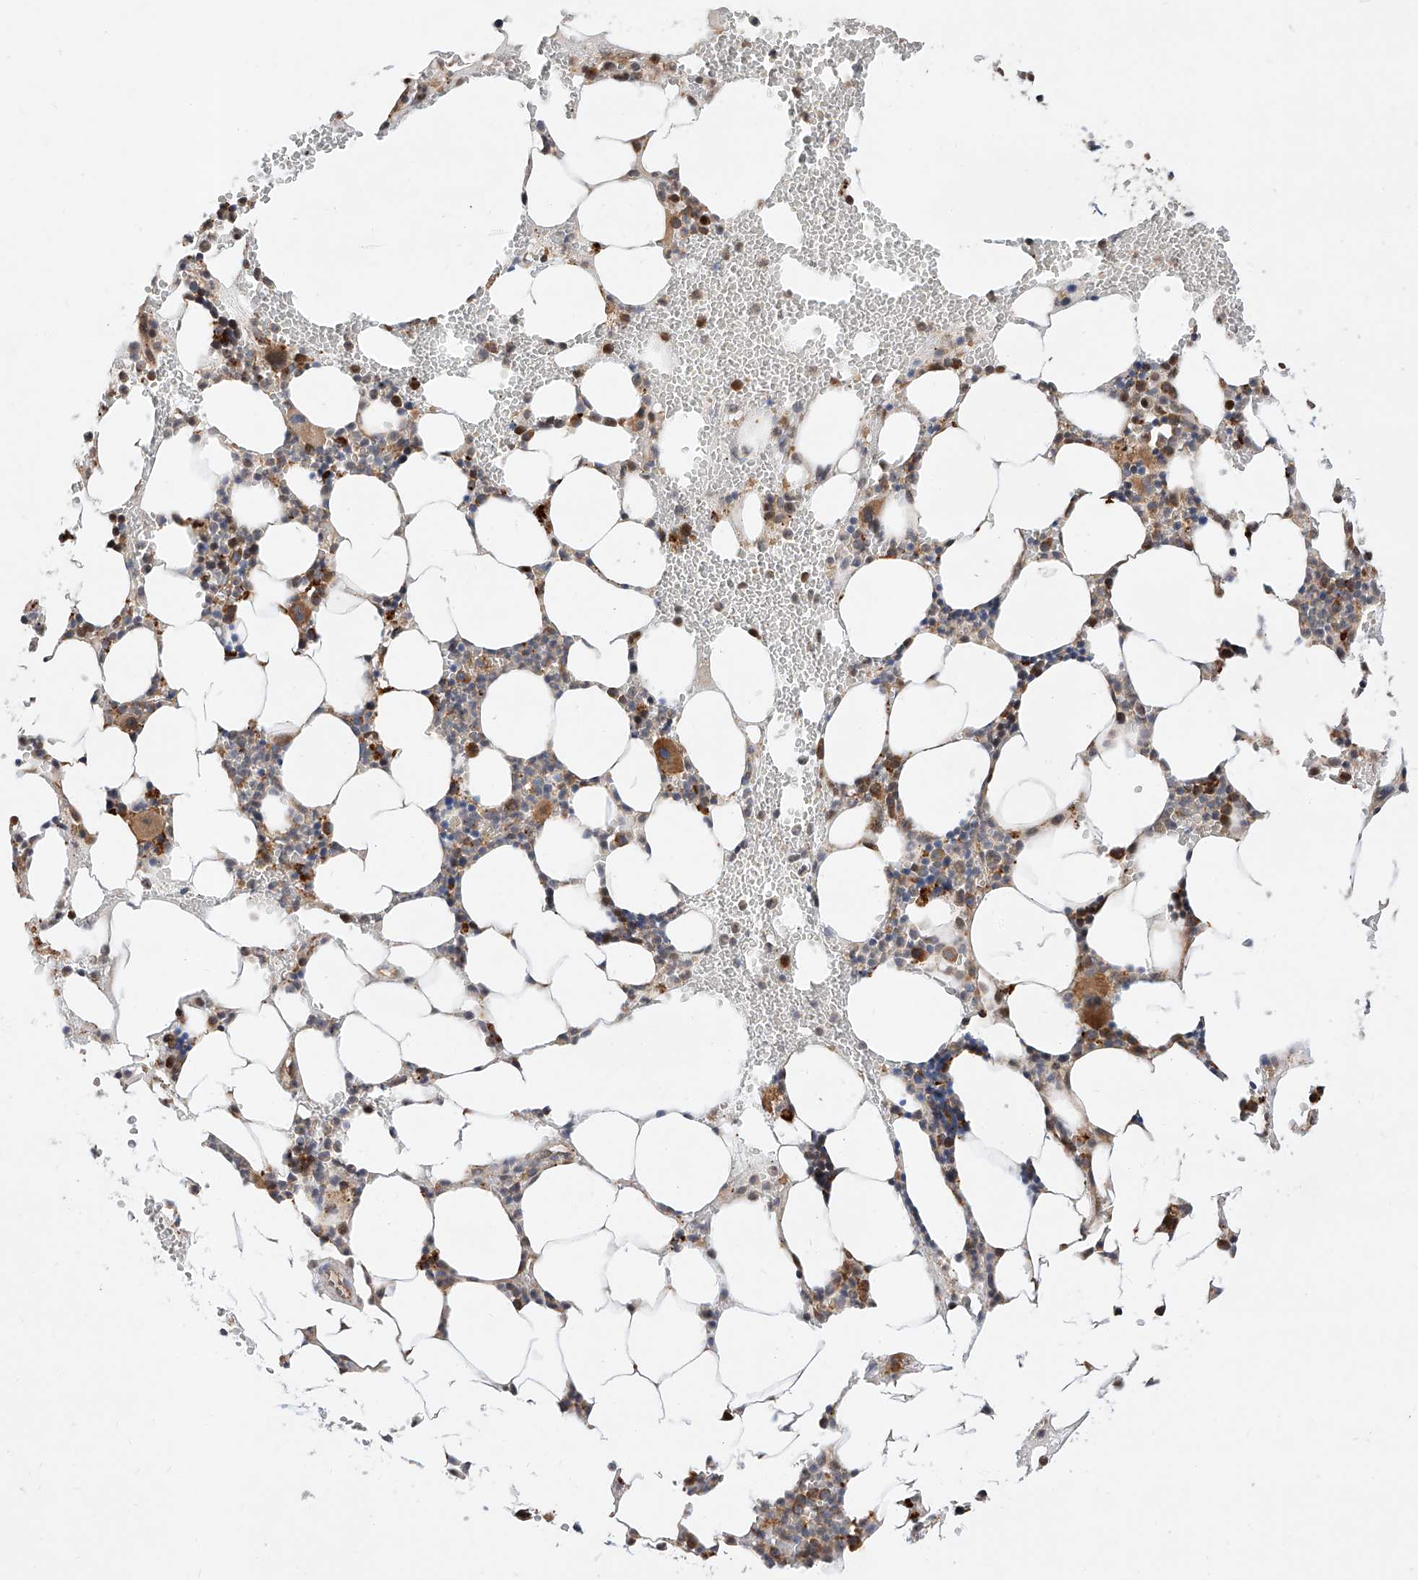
{"staining": {"intensity": "moderate", "quantity": "25%-75%", "location": "cytoplasmic/membranous"}, "tissue": "bone marrow", "cell_type": "Hematopoietic cells", "image_type": "normal", "snomed": [{"axis": "morphology", "description": "Normal tissue, NOS"}, {"axis": "morphology", "description": "Inflammation, NOS"}, {"axis": "topography", "description": "Bone marrow"}], "caption": "This is a photomicrograph of IHC staining of normal bone marrow, which shows moderate staining in the cytoplasmic/membranous of hematopoietic cells.", "gene": "DIRAS3", "patient": {"sex": "female", "age": 78}}